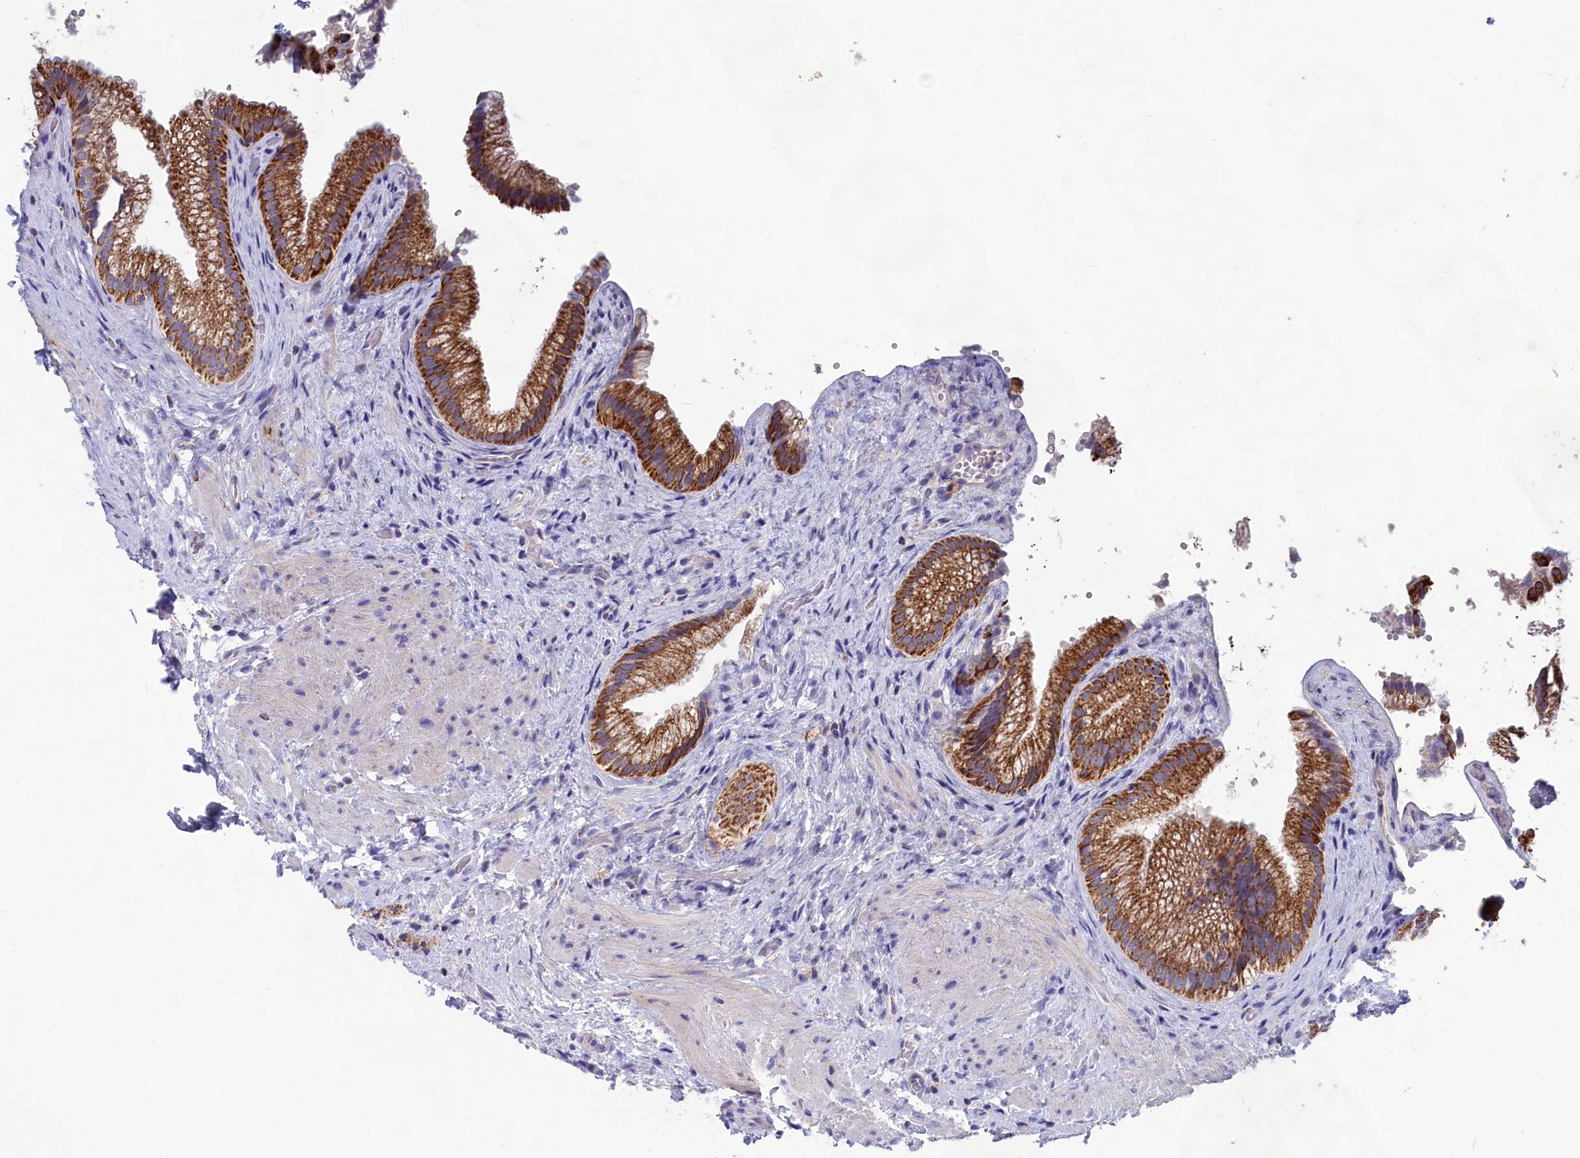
{"staining": {"intensity": "moderate", "quantity": ">75%", "location": "cytoplasmic/membranous"}, "tissue": "gallbladder", "cell_type": "Glandular cells", "image_type": "normal", "snomed": [{"axis": "morphology", "description": "Normal tissue, NOS"}, {"axis": "morphology", "description": "Inflammation, NOS"}, {"axis": "topography", "description": "Gallbladder"}], "caption": "Immunohistochemistry (IHC) staining of unremarkable gallbladder, which shows medium levels of moderate cytoplasmic/membranous expression in about >75% of glandular cells indicating moderate cytoplasmic/membranous protein staining. The staining was performed using DAB (brown) for protein detection and nuclei were counterstained in hematoxylin (blue).", "gene": "PRDM12", "patient": {"sex": "male", "age": 51}}